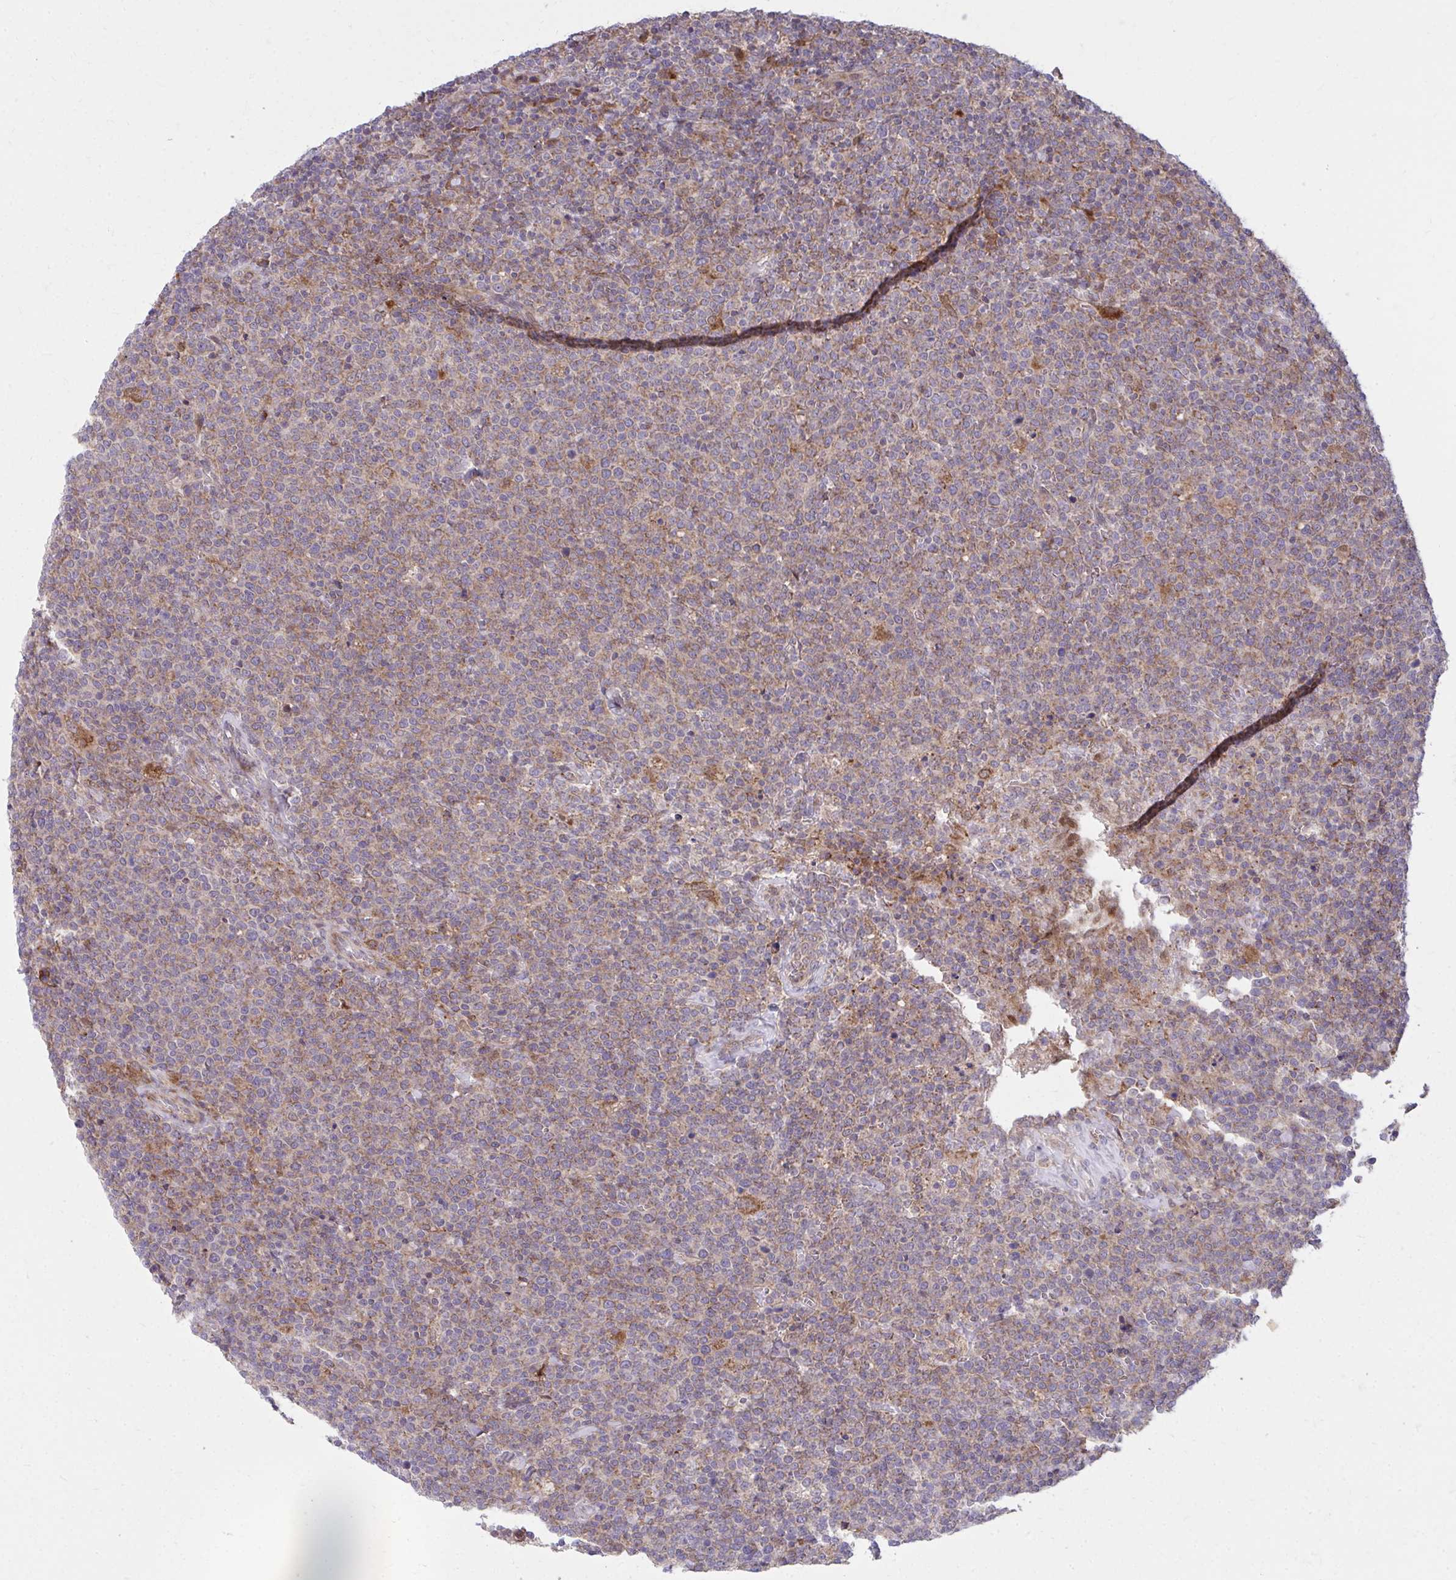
{"staining": {"intensity": "weak", "quantity": "25%-75%", "location": "cytoplasmic/membranous"}, "tissue": "lymphoma", "cell_type": "Tumor cells", "image_type": "cancer", "snomed": [{"axis": "morphology", "description": "Malignant lymphoma, non-Hodgkin's type, High grade"}, {"axis": "topography", "description": "Lymph node"}], "caption": "Immunohistochemistry (IHC) (DAB (3,3'-diaminobenzidine)) staining of high-grade malignant lymphoma, non-Hodgkin's type displays weak cytoplasmic/membranous protein positivity in about 25%-75% of tumor cells.", "gene": "C16orf54", "patient": {"sex": "male", "age": 61}}